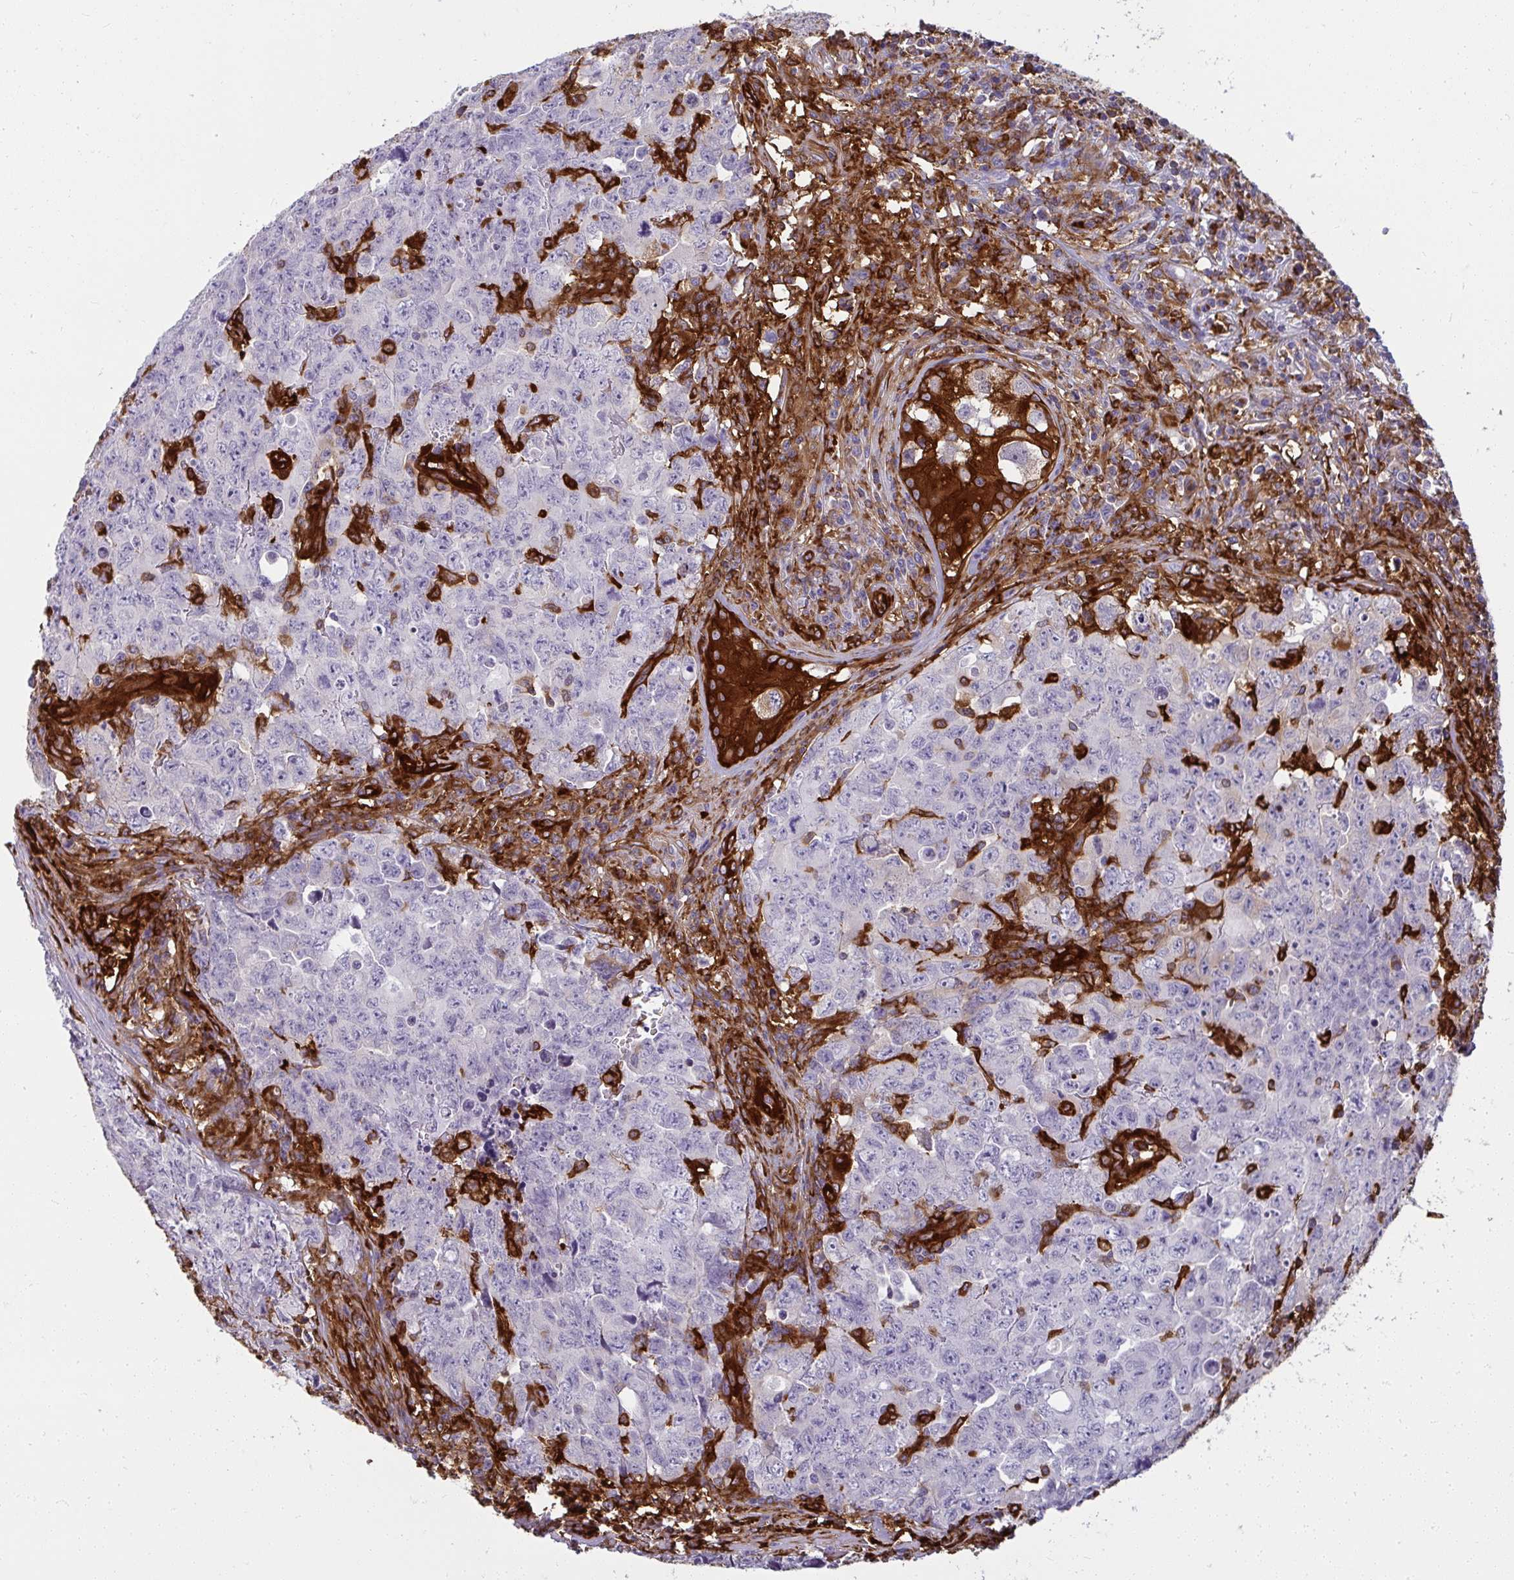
{"staining": {"intensity": "negative", "quantity": "none", "location": "none"}, "tissue": "testis cancer", "cell_type": "Tumor cells", "image_type": "cancer", "snomed": [{"axis": "morphology", "description": "Carcinoma, Embryonal, NOS"}, {"axis": "topography", "description": "Testis"}], "caption": "The IHC histopathology image has no significant positivity in tumor cells of testis cancer (embryonal carcinoma) tissue.", "gene": "IFIT3", "patient": {"sex": "male", "age": 24}}